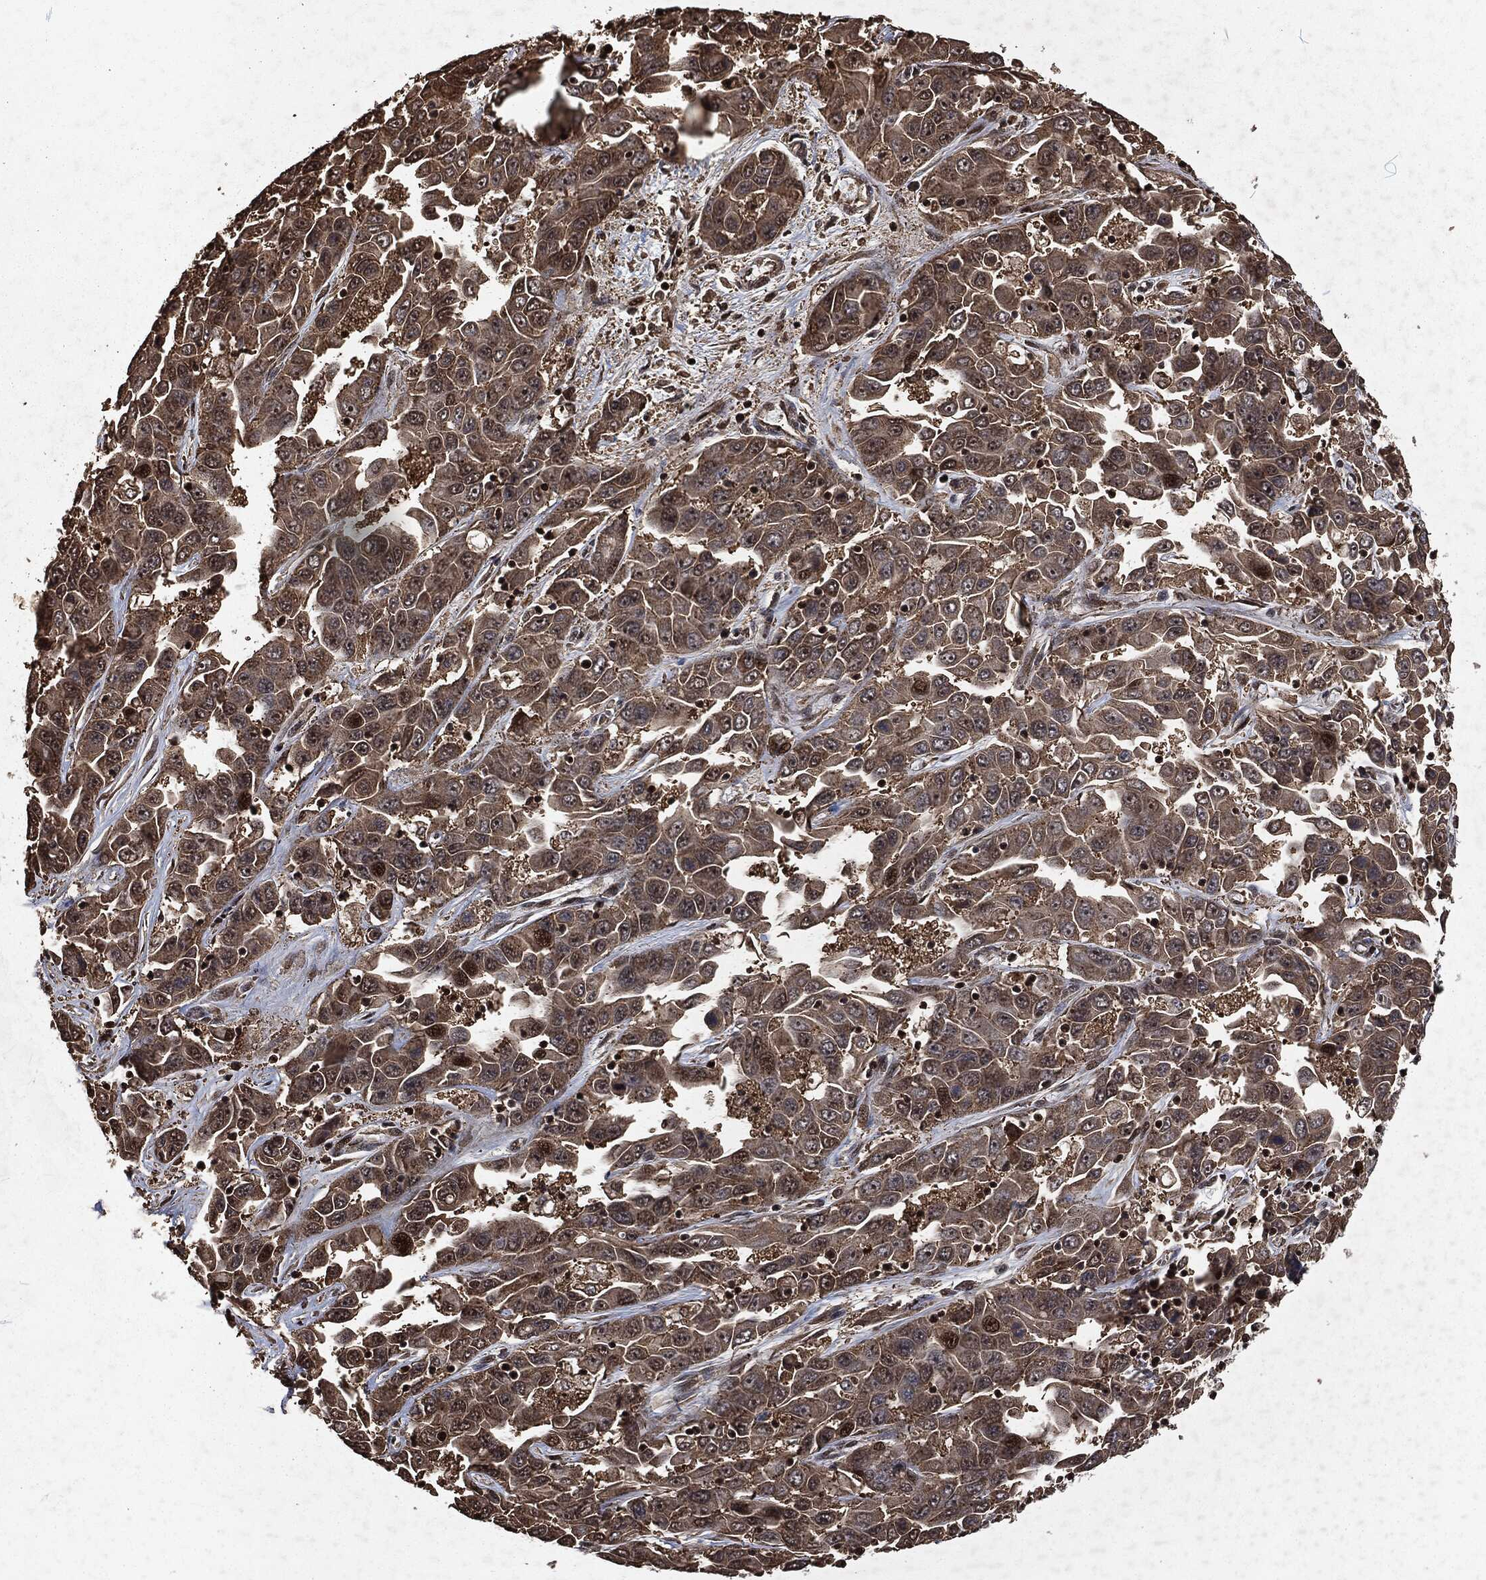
{"staining": {"intensity": "moderate", "quantity": "25%-75%", "location": "cytoplasmic/membranous,nuclear"}, "tissue": "liver cancer", "cell_type": "Tumor cells", "image_type": "cancer", "snomed": [{"axis": "morphology", "description": "Cholangiocarcinoma"}, {"axis": "topography", "description": "Liver"}], "caption": "Protein expression analysis of liver cancer (cholangiocarcinoma) displays moderate cytoplasmic/membranous and nuclear expression in about 25%-75% of tumor cells.", "gene": "SNAI1", "patient": {"sex": "female", "age": 52}}